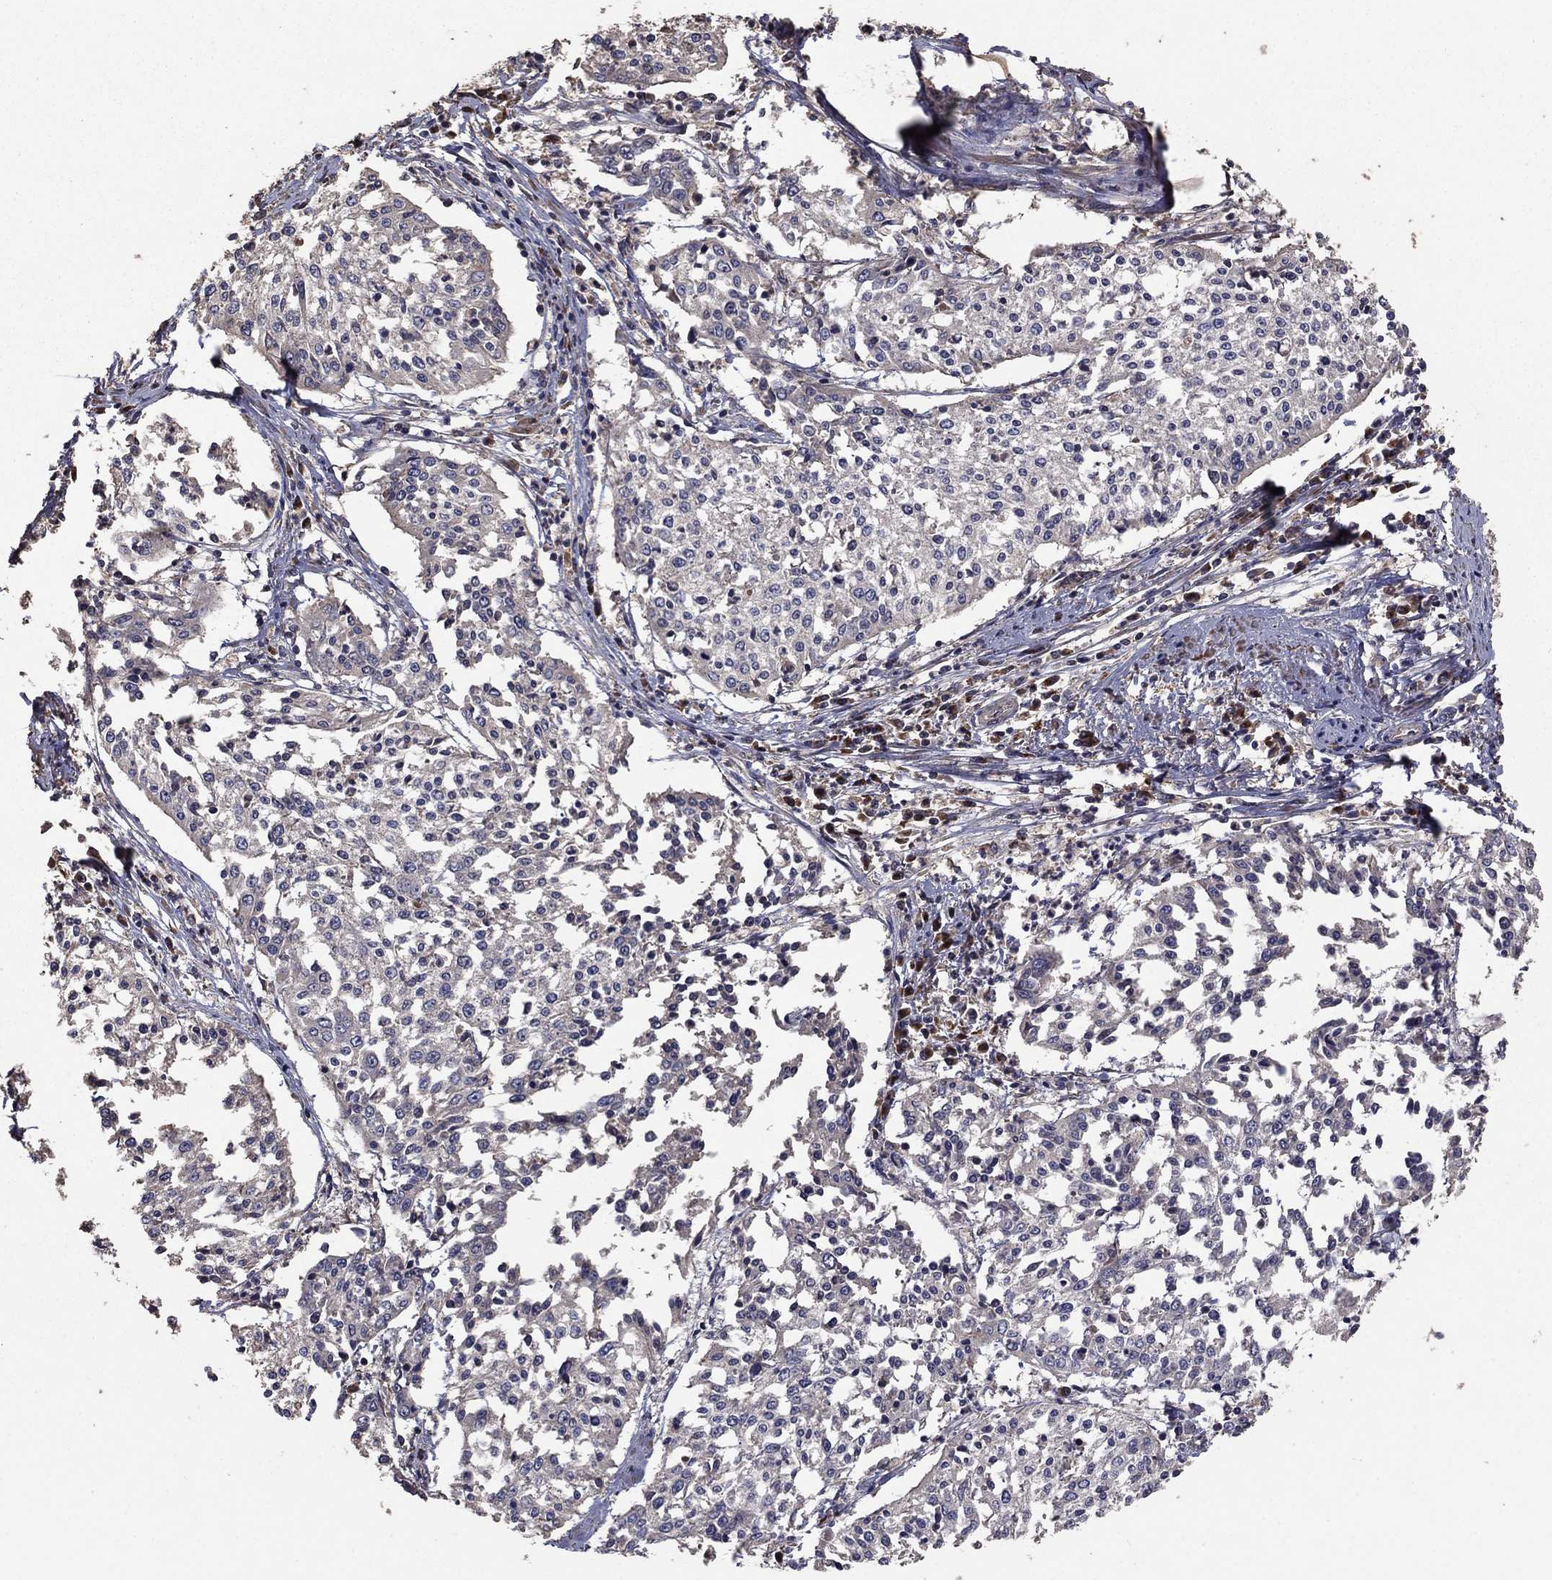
{"staining": {"intensity": "negative", "quantity": "none", "location": "none"}, "tissue": "cervical cancer", "cell_type": "Tumor cells", "image_type": "cancer", "snomed": [{"axis": "morphology", "description": "Squamous cell carcinoma, NOS"}, {"axis": "topography", "description": "Cervix"}], "caption": "Tumor cells are negative for protein expression in human cervical cancer (squamous cell carcinoma).", "gene": "FLT4", "patient": {"sex": "female", "age": 41}}